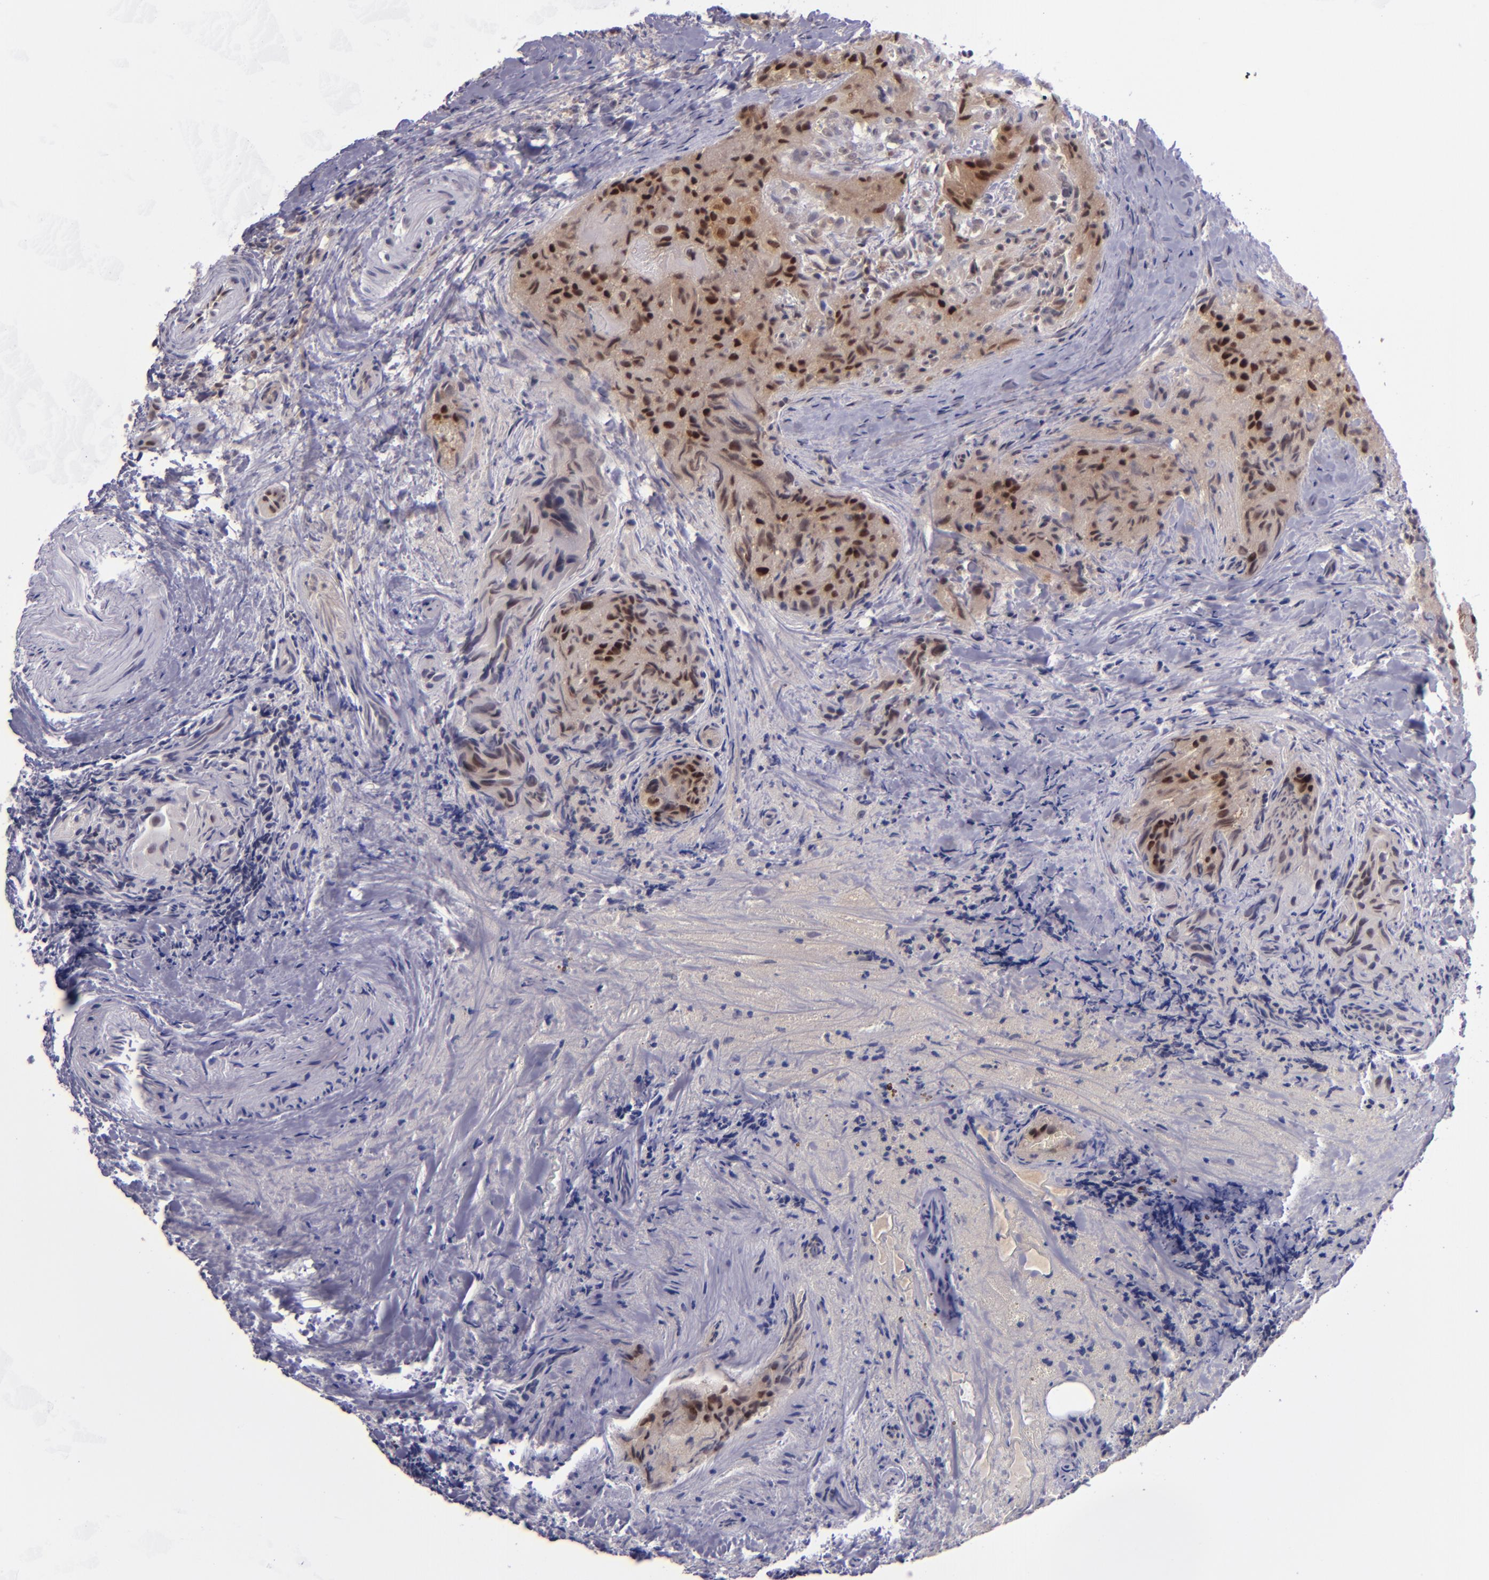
{"staining": {"intensity": "strong", "quantity": ">75%", "location": "cytoplasmic/membranous,nuclear"}, "tissue": "thyroid cancer", "cell_type": "Tumor cells", "image_type": "cancer", "snomed": [{"axis": "morphology", "description": "Papillary adenocarcinoma, NOS"}, {"axis": "topography", "description": "Thyroid gland"}], "caption": "The immunohistochemical stain labels strong cytoplasmic/membranous and nuclear staining in tumor cells of thyroid cancer tissue. Using DAB (brown) and hematoxylin (blue) stains, captured at high magnification using brightfield microscopy.", "gene": "BAG1", "patient": {"sex": "female", "age": 71}}